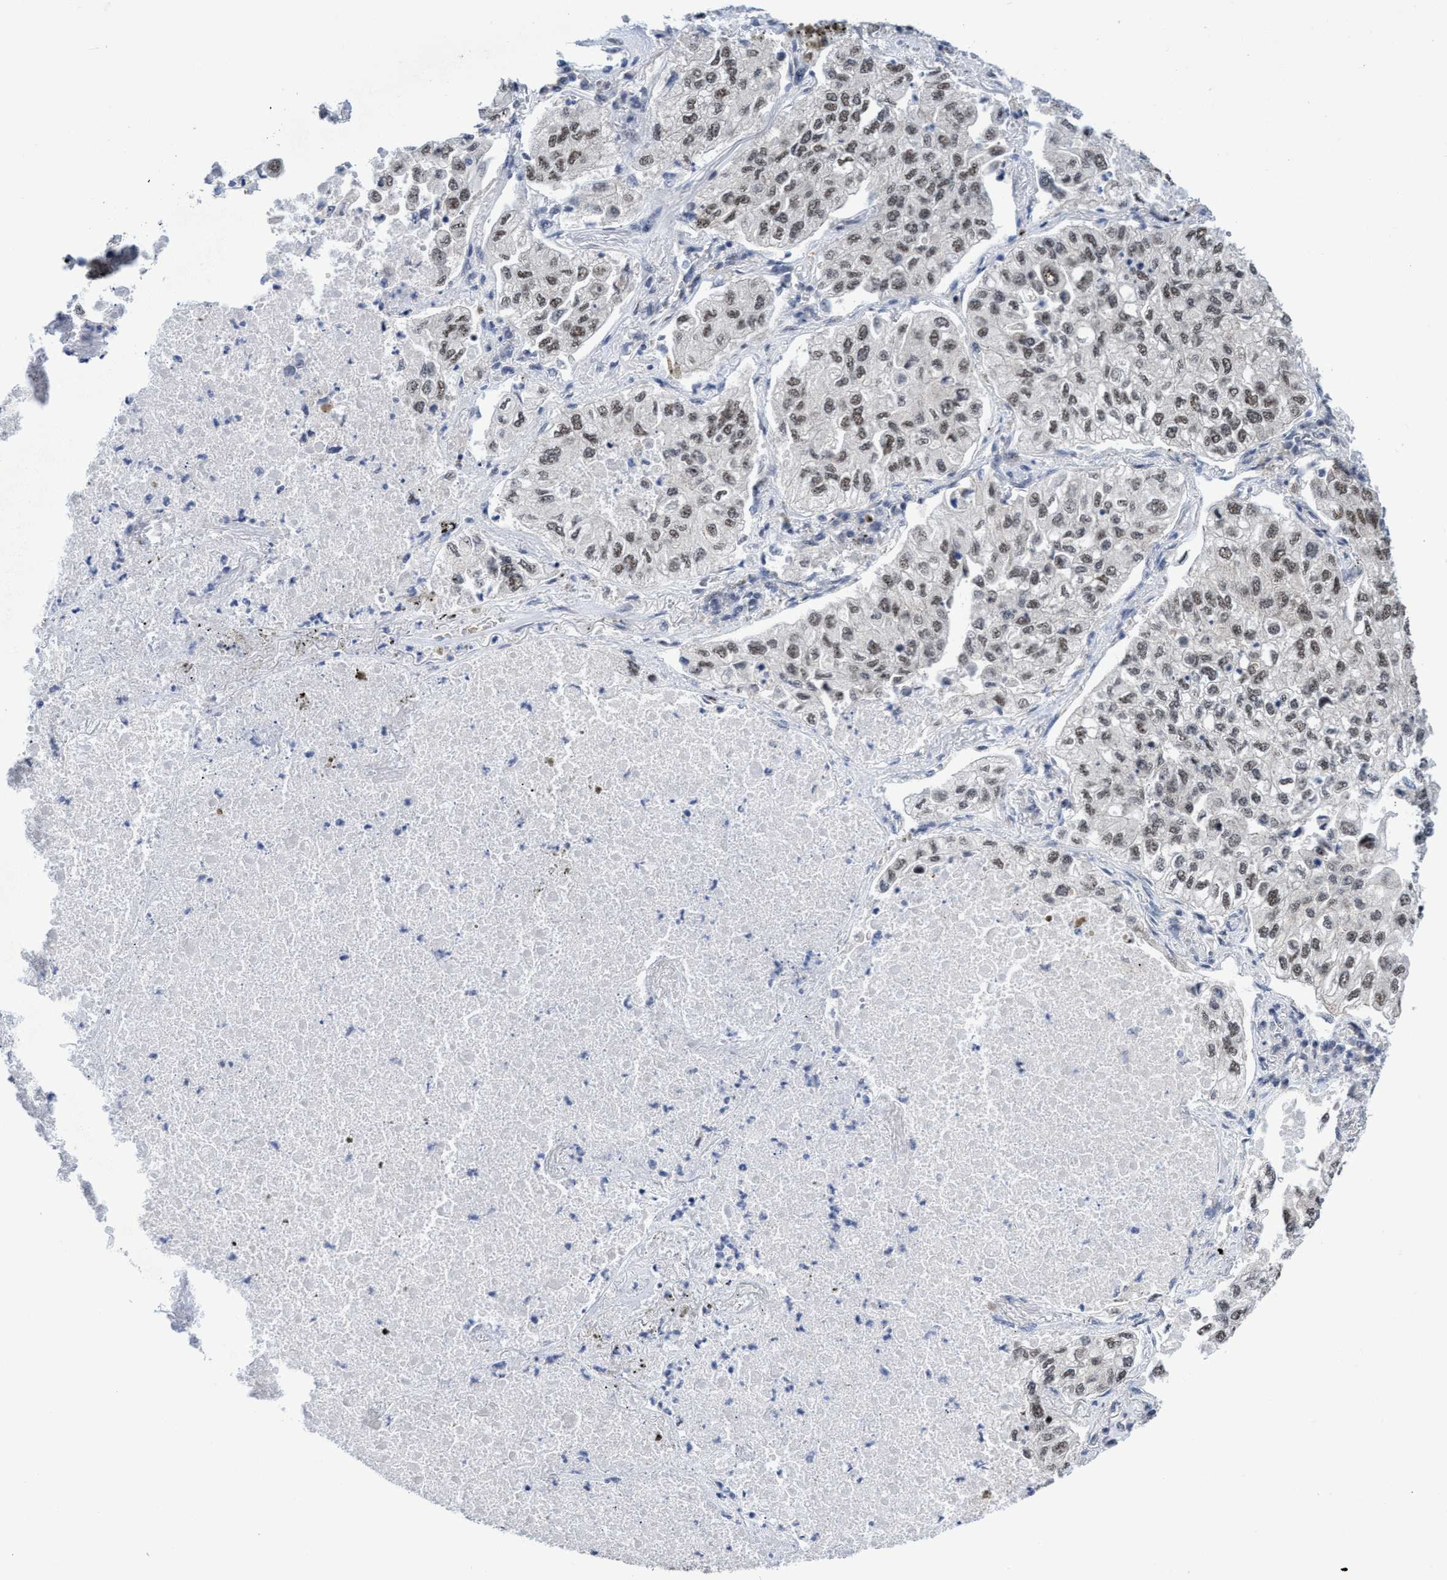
{"staining": {"intensity": "weak", "quantity": ">75%", "location": "nuclear"}, "tissue": "lung cancer", "cell_type": "Tumor cells", "image_type": "cancer", "snomed": [{"axis": "morphology", "description": "Inflammation, NOS"}, {"axis": "morphology", "description": "Adenocarcinoma, NOS"}, {"axis": "topography", "description": "Lung"}], "caption": "Brown immunohistochemical staining in human lung cancer (adenocarcinoma) shows weak nuclear expression in about >75% of tumor cells.", "gene": "C9orf78", "patient": {"sex": "male", "age": 63}}